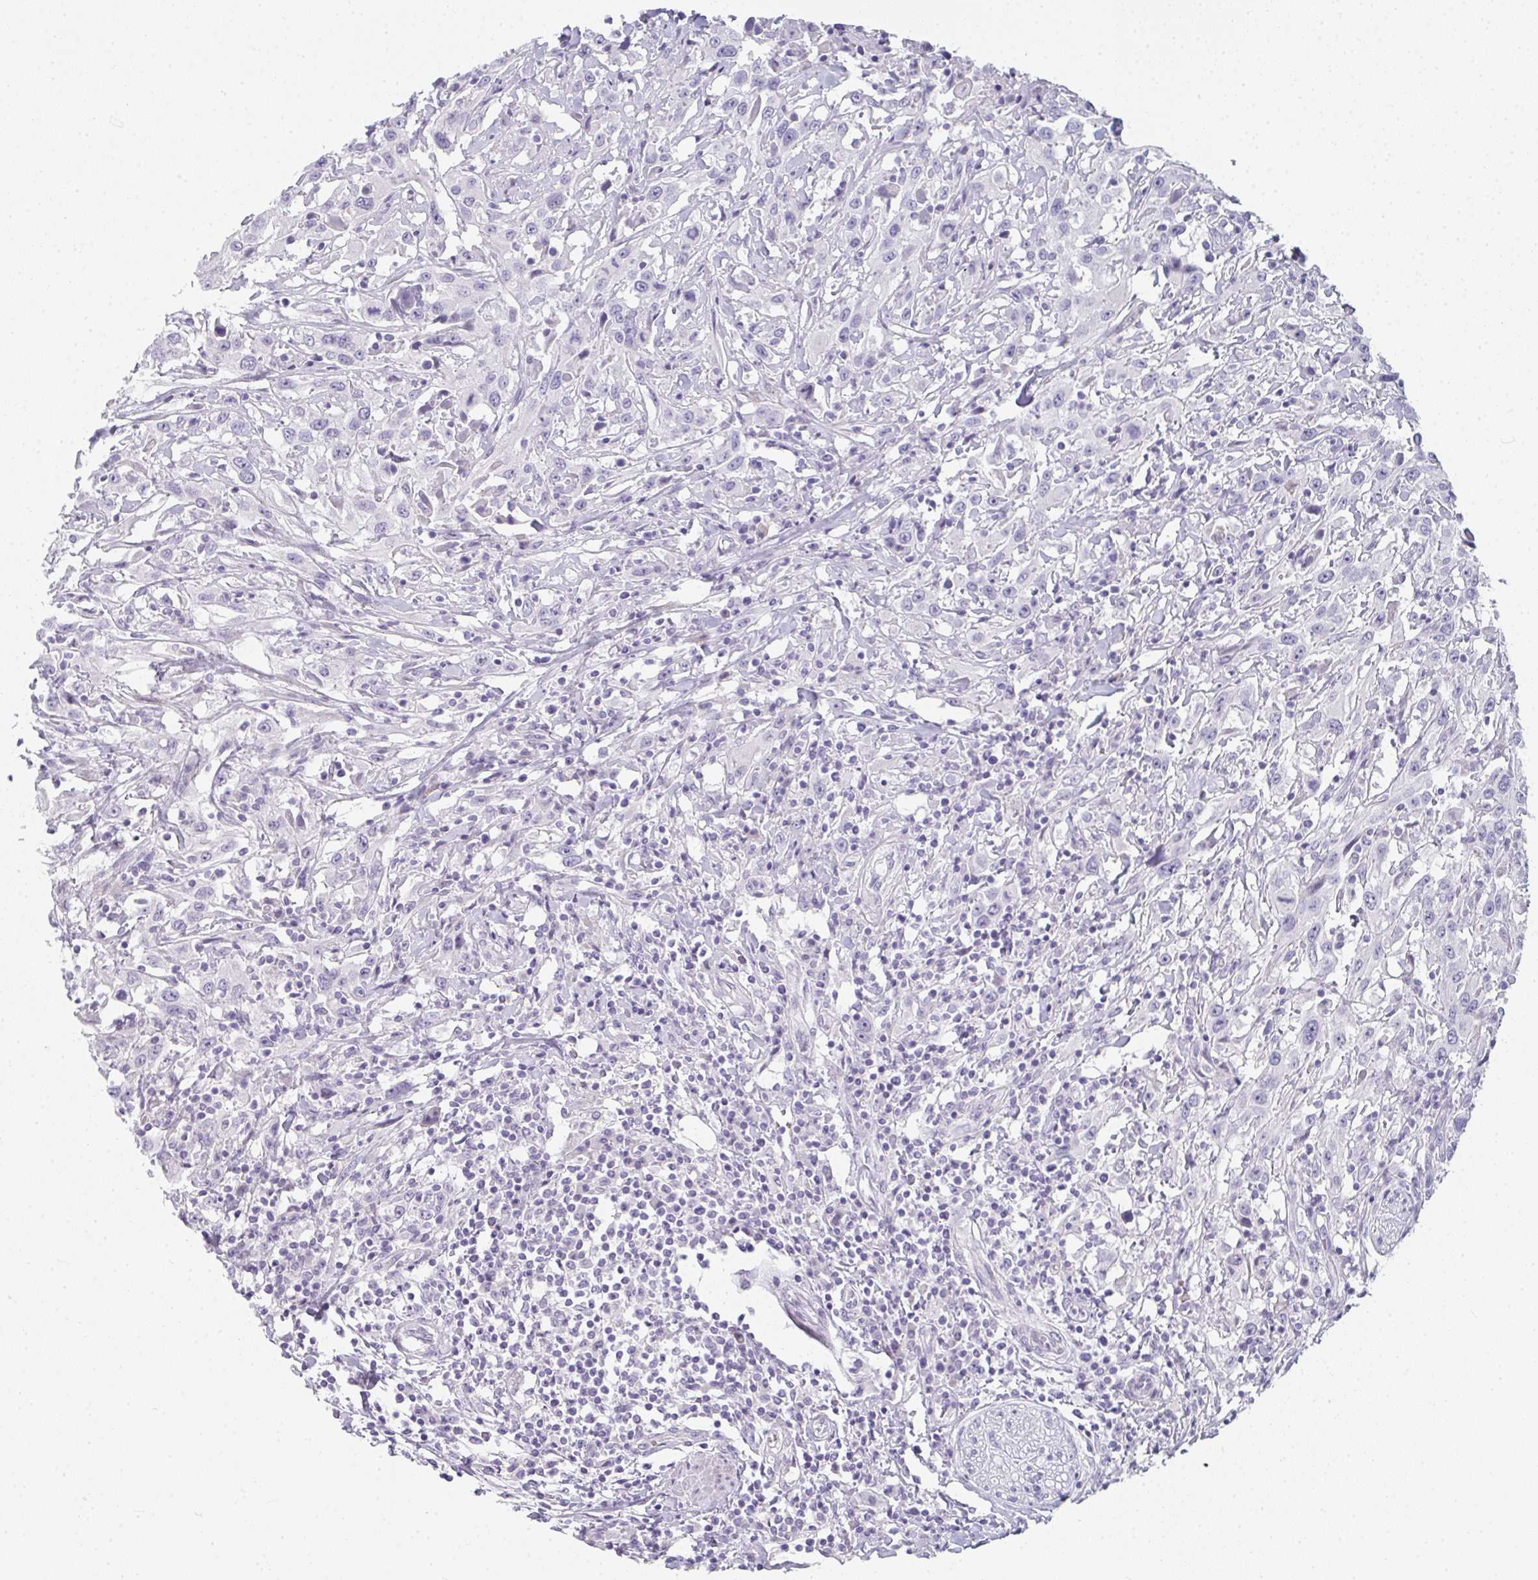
{"staining": {"intensity": "negative", "quantity": "none", "location": "none"}, "tissue": "urothelial cancer", "cell_type": "Tumor cells", "image_type": "cancer", "snomed": [{"axis": "morphology", "description": "Urothelial carcinoma, High grade"}, {"axis": "topography", "description": "Urinary bladder"}], "caption": "Immunohistochemistry (IHC) photomicrograph of neoplastic tissue: human urothelial carcinoma (high-grade) stained with DAB demonstrates no significant protein staining in tumor cells. (DAB immunohistochemistry (IHC) visualized using brightfield microscopy, high magnification).", "gene": "NEU2", "patient": {"sex": "male", "age": 61}}